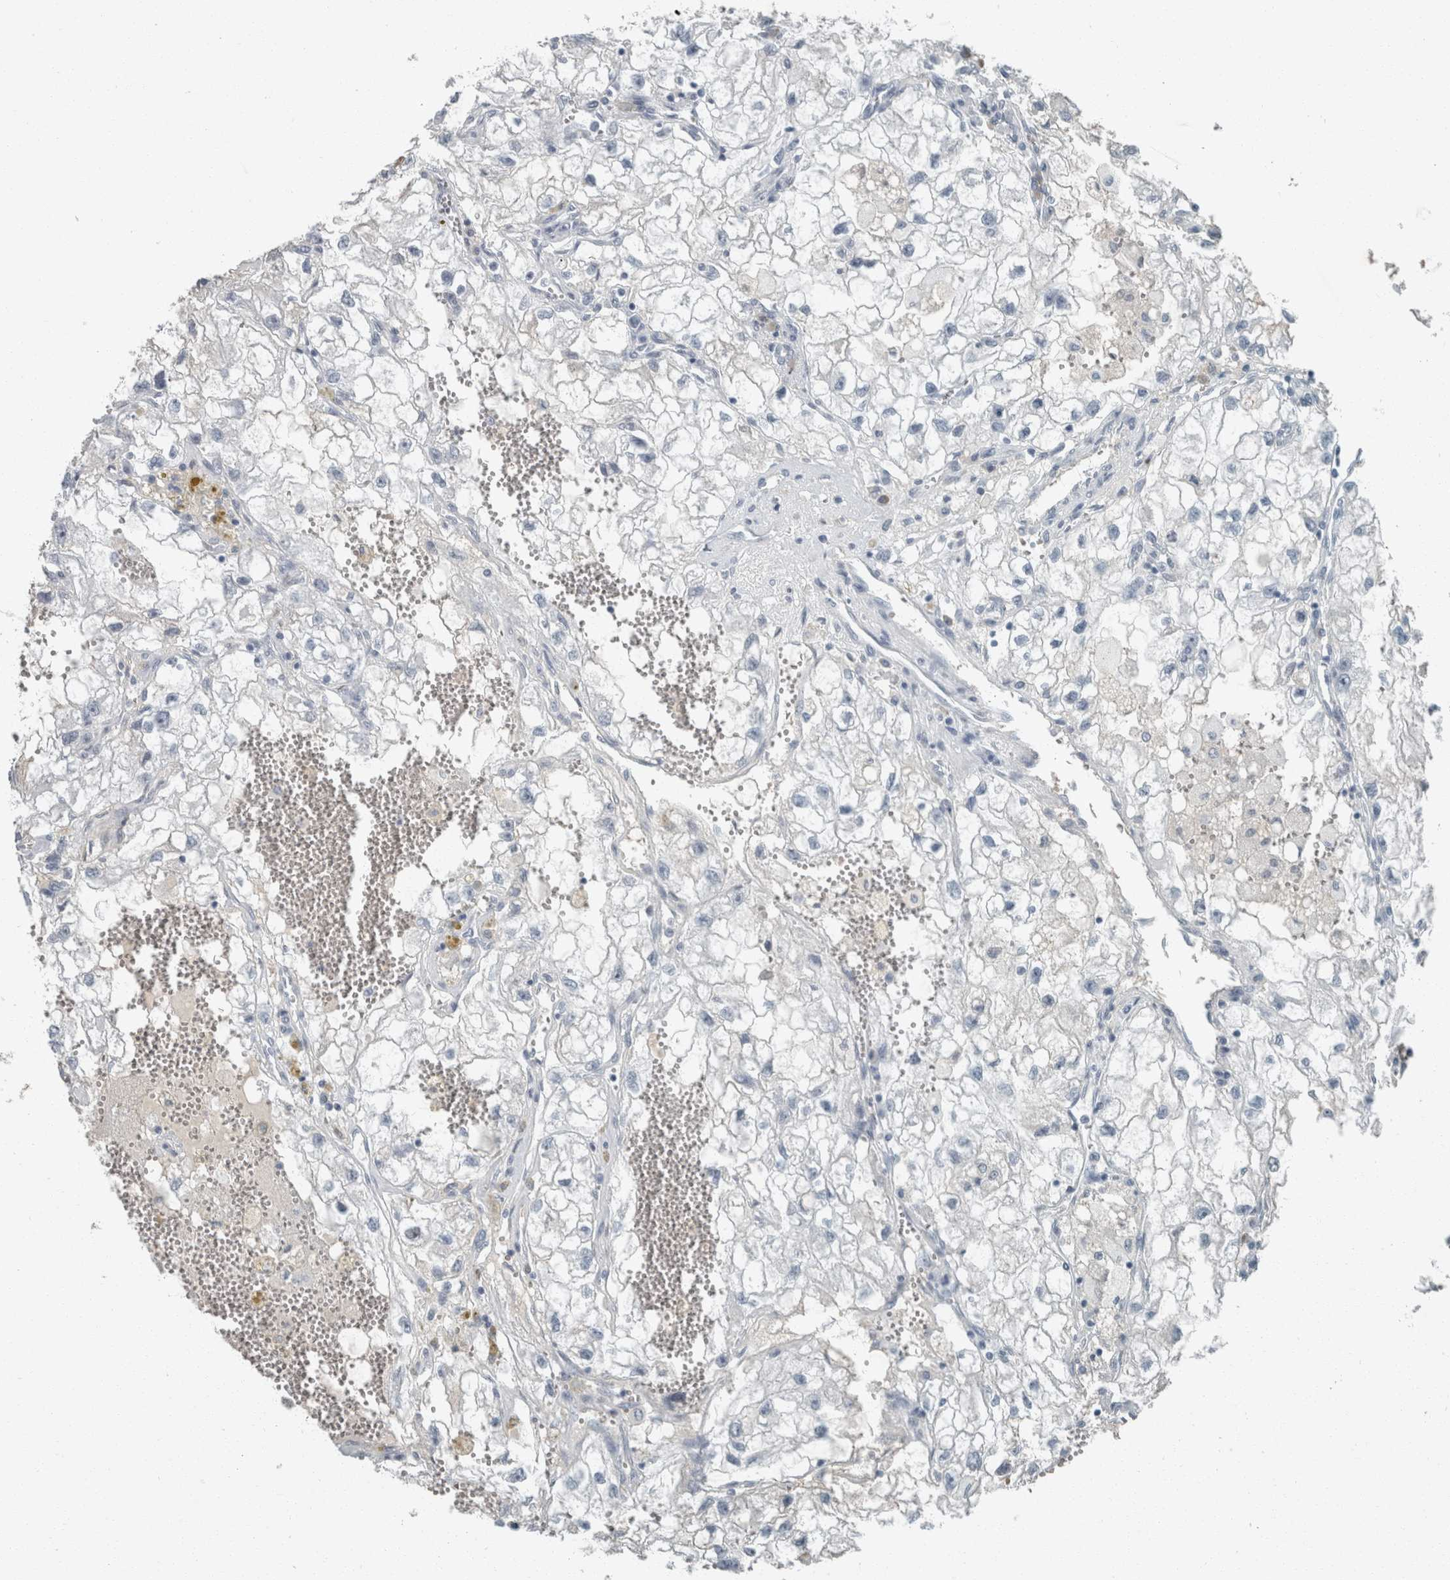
{"staining": {"intensity": "negative", "quantity": "none", "location": "none"}, "tissue": "renal cancer", "cell_type": "Tumor cells", "image_type": "cancer", "snomed": [{"axis": "morphology", "description": "Adenocarcinoma, NOS"}, {"axis": "topography", "description": "Kidney"}], "caption": "Immunohistochemistry micrograph of neoplastic tissue: human renal cancer (adenocarcinoma) stained with DAB (3,3'-diaminobenzidine) displays no significant protein expression in tumor cells.", "gene": "CHL1", "patient": {"sex": "female", "age": 70}}